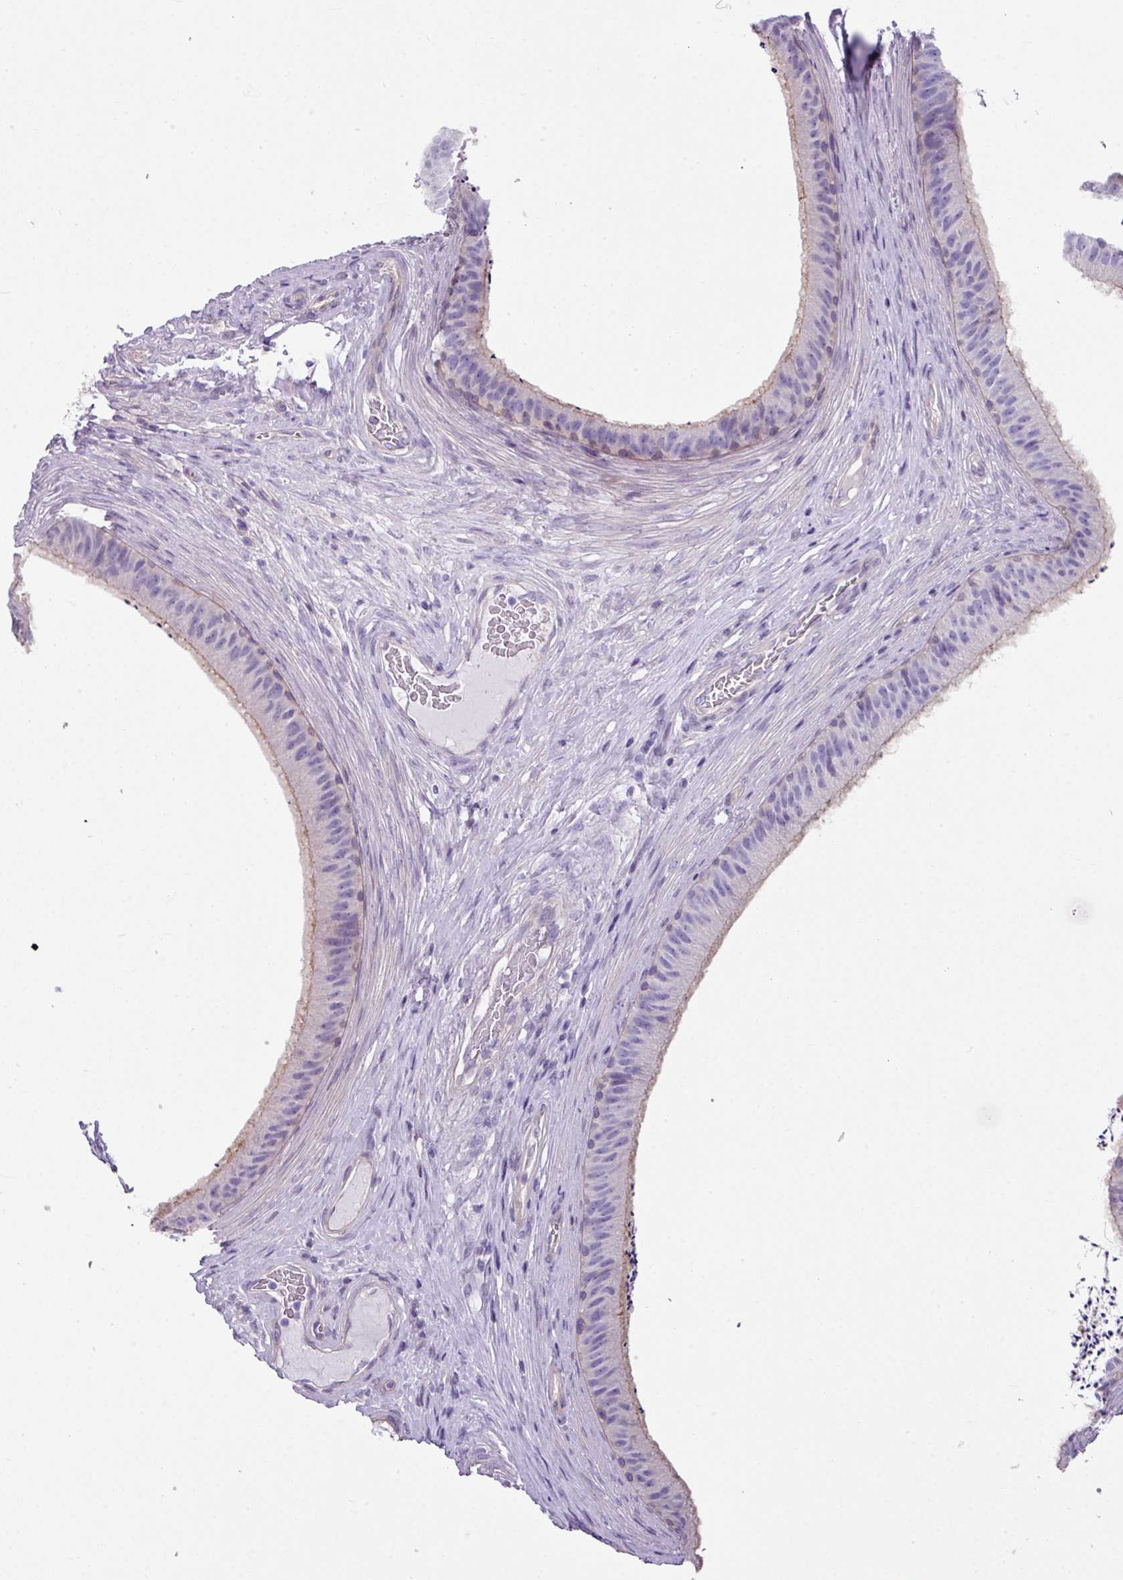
{"staining": {"intensity": "moderate", "quantity": "<25%", "location": "cytoplasmic/membranous"}, "tissue": "epididymis", "cell_type": "Glandular cells", "image_type": "normal", "snomed": [{"axis": "morphology", "description": "Normal tissue, NOS"}, {"axis": "topography", "description": "Testis"}, {"axis": "topography", "description": "Epididymis"}], "caption": "Unremarkable epididymis shows moderate cytoplasmic/membranous expression in about <25% of glandular cells, visualized by immunohistochemistry.", "gene": "PALS2", "patient": {"sex": "male", "age": 41}}